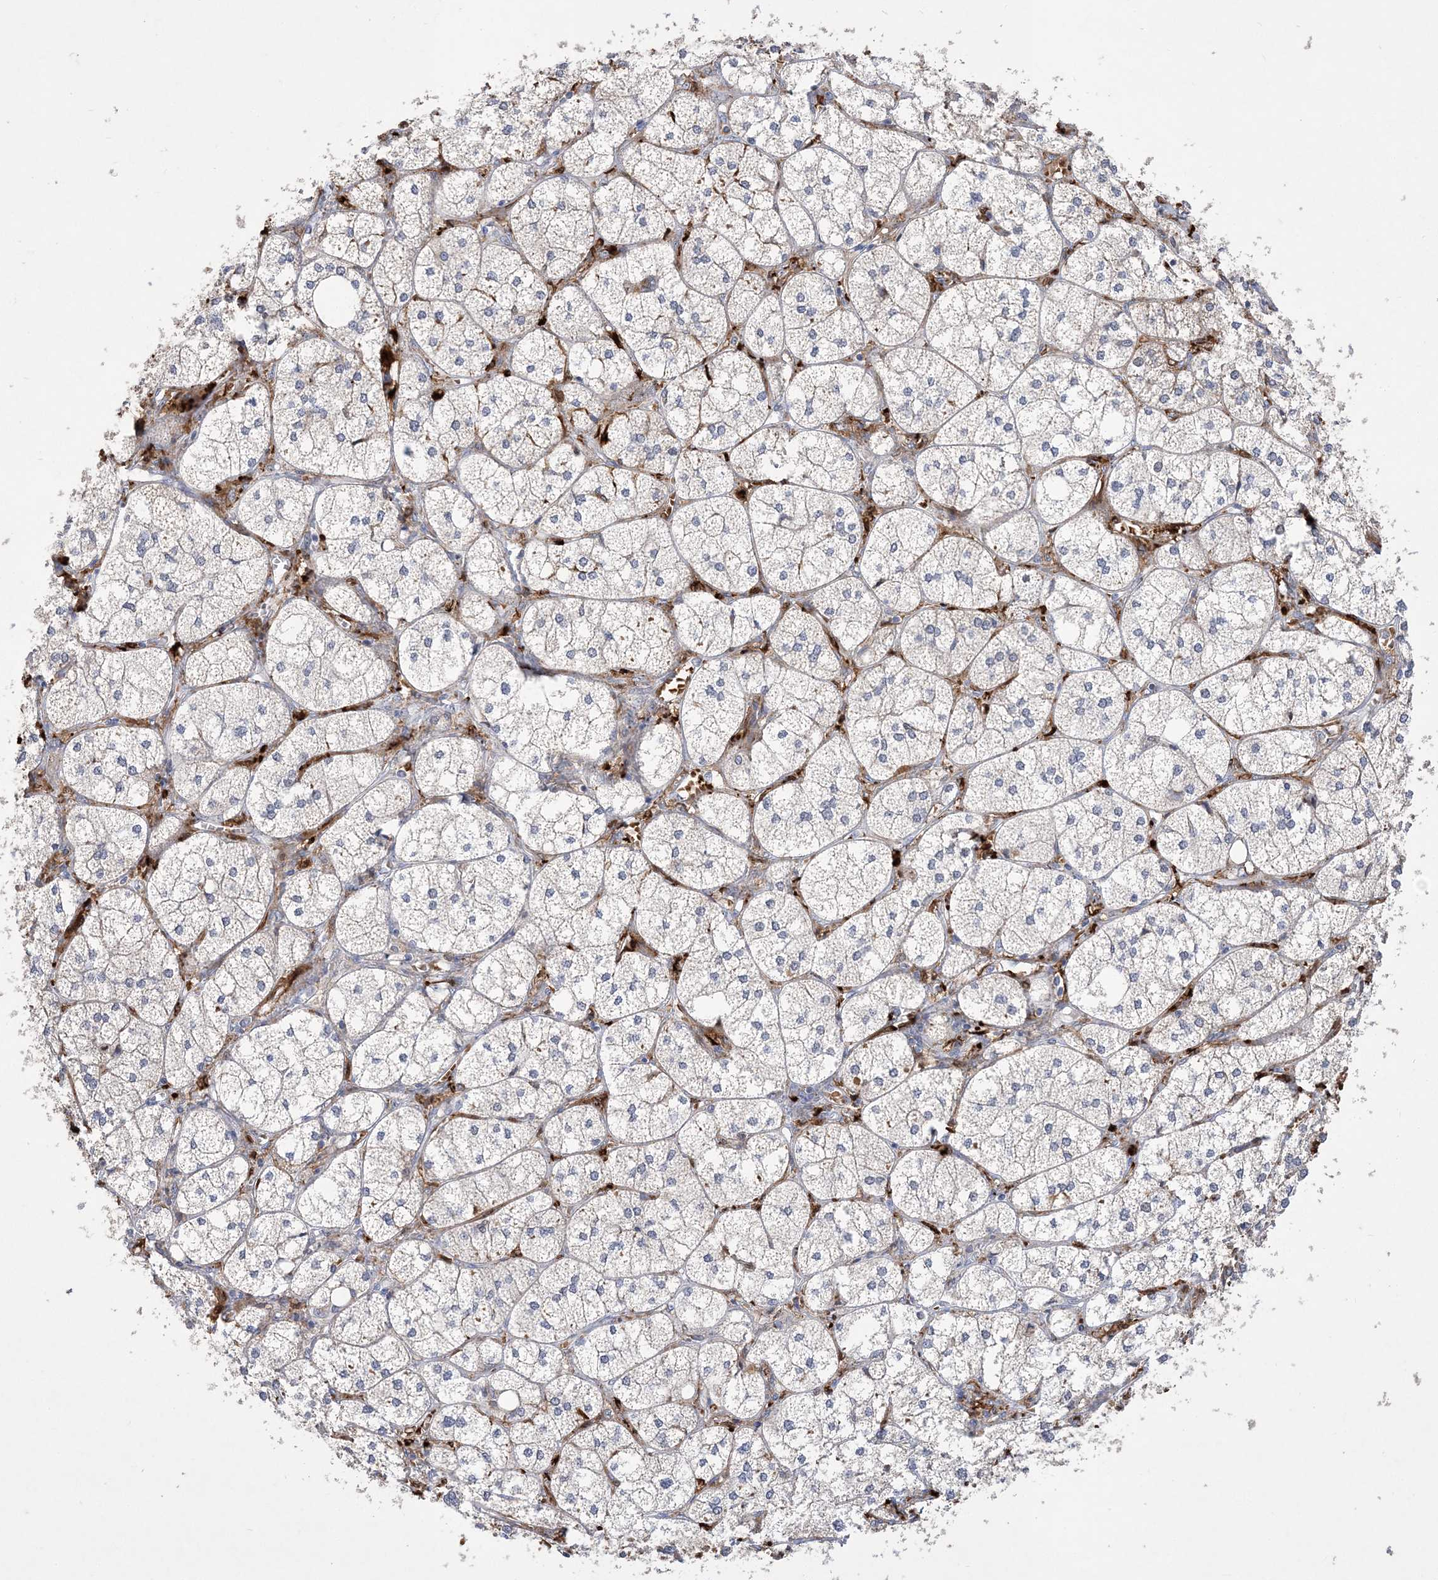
{"staining": {"intensity": "moderate", "quantity": "<25%", "location": "cytoplasmic/membranous"}, "tissue": "adrenal gland", "cell_type": "Glandular cells", "image_type": "normal", "snomed": [{"axis": "morphology", "description": "Normal tissue, NOS"}, {"axis": "topography", "description": "Adrenal gland"}], "caption": "This is a photomicrograph of immunohistochemistry staining of benign adrenal gland, which shows moderate staining in the cytoplasmic/membranous of glandular cells.", "gene": "TSPEAR", "patient": {"sex": "female", "age": 61}}